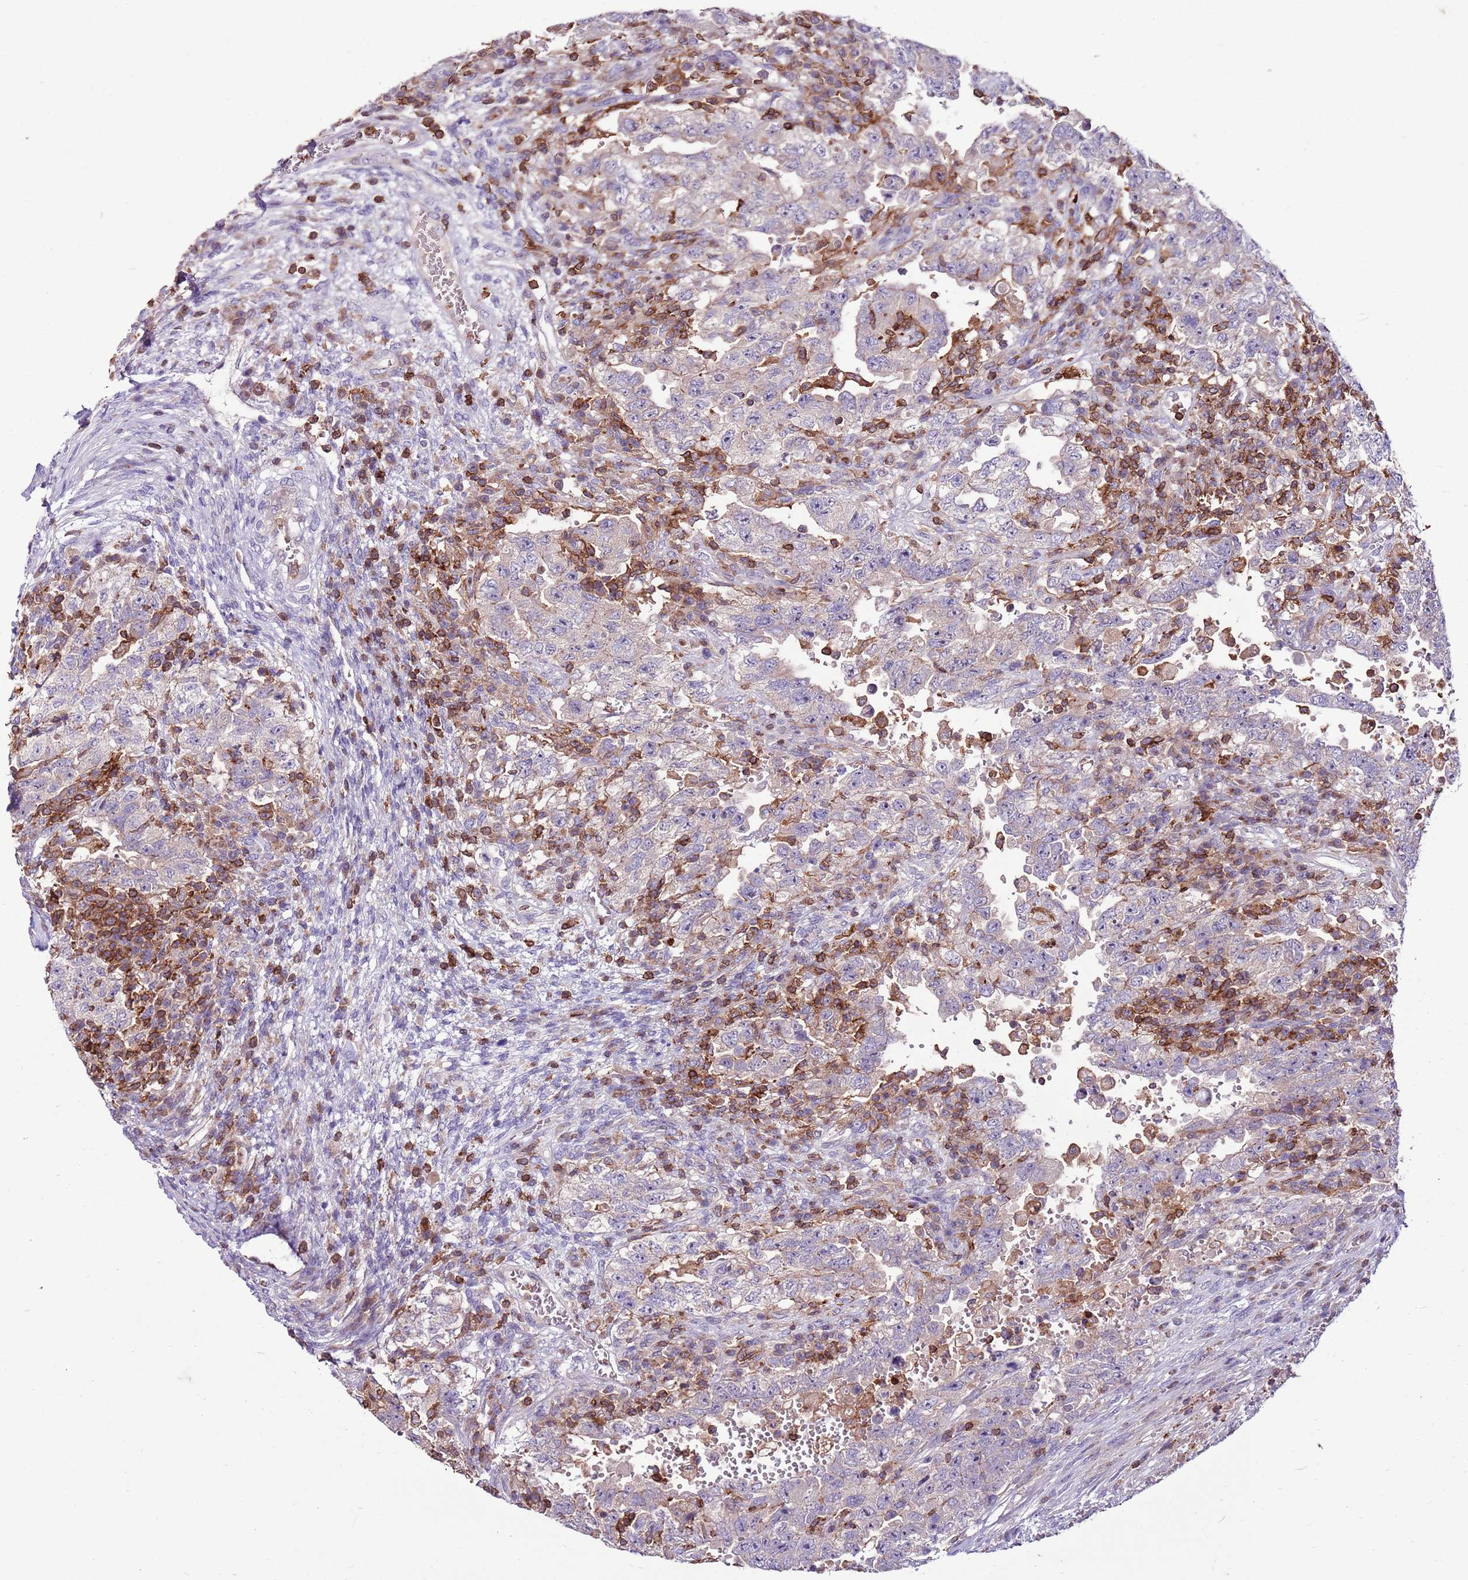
{"staining": {"intensity": "weak", "quantity": "<25%", "location": "cytoplasmic/membranous"}, "tissue": "testis cancer", "cell_type": "Tumor cells", "image_type": "cancer", "snomed": [{"axis": "morphology", "description": "Carcinoma, Embryonal, NOS"}, {"axis": "topography", "description": "Testis"}], "caption": "The immunohistochemistry histopathology image has no significant positivity in tumor cells of testis cancer tissue.", "gene": "ZSWIM1", "patient": {"sex": "male", "age": 26}}